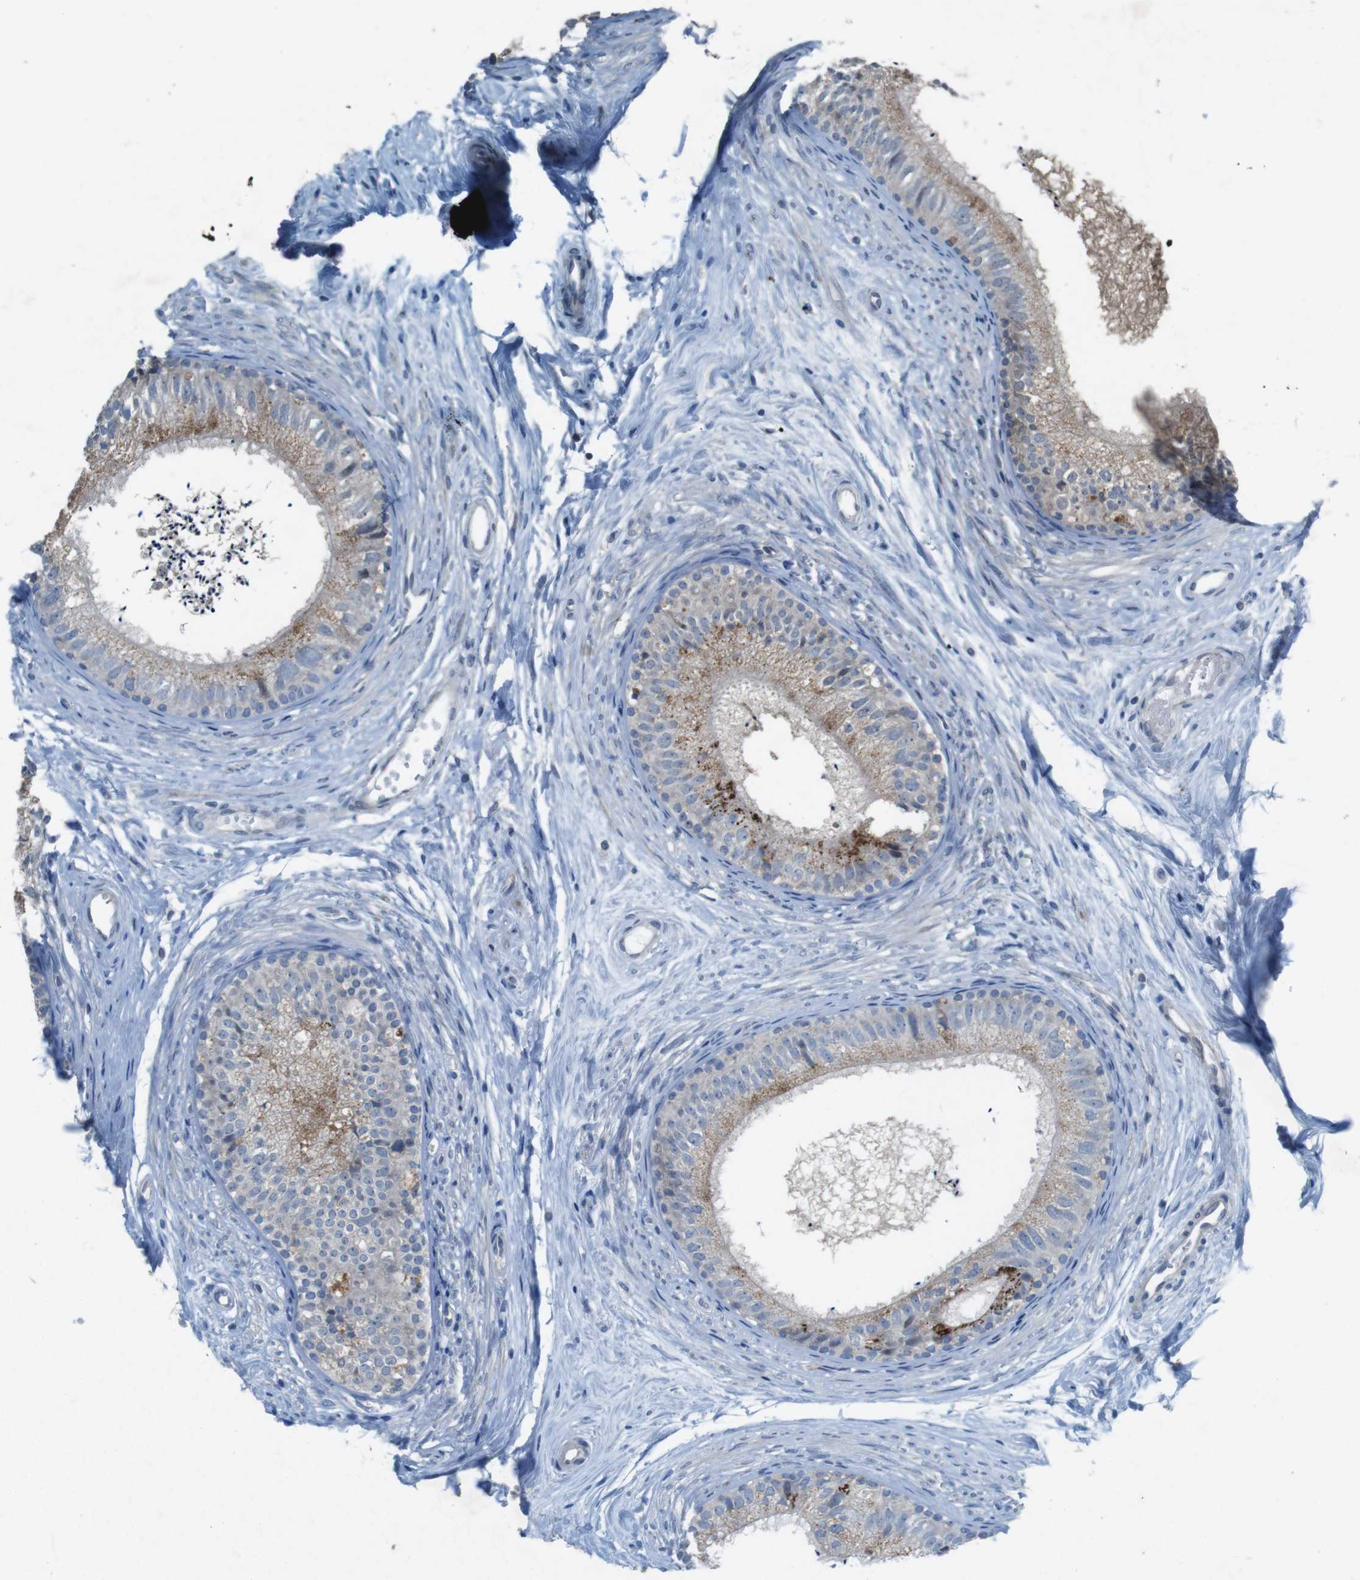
{"staining": {"intensity": "moderate", "quantity": ">75%", "location": "cytoplasmic/membranous"}, "tissue": "epididymis", "cell_type": "Glandular cells", "image_type": "normal", "snomed": [{"axis": "morphology", "description": "Normal tissue, NOS"}, {"axis": "topography", "description": "Epididymis"}], "caption": "A medium amount of moderate cytoplasmic/membranous staining is appreciated in about >75% of glandular cells in normal epididymis. Using DAB (brown) and hematoxylin (blue) stains, captured at high magnification using brightfield microscopy.", "gene": "TYW1", "patient": {"sex": "male", "age": 56}}